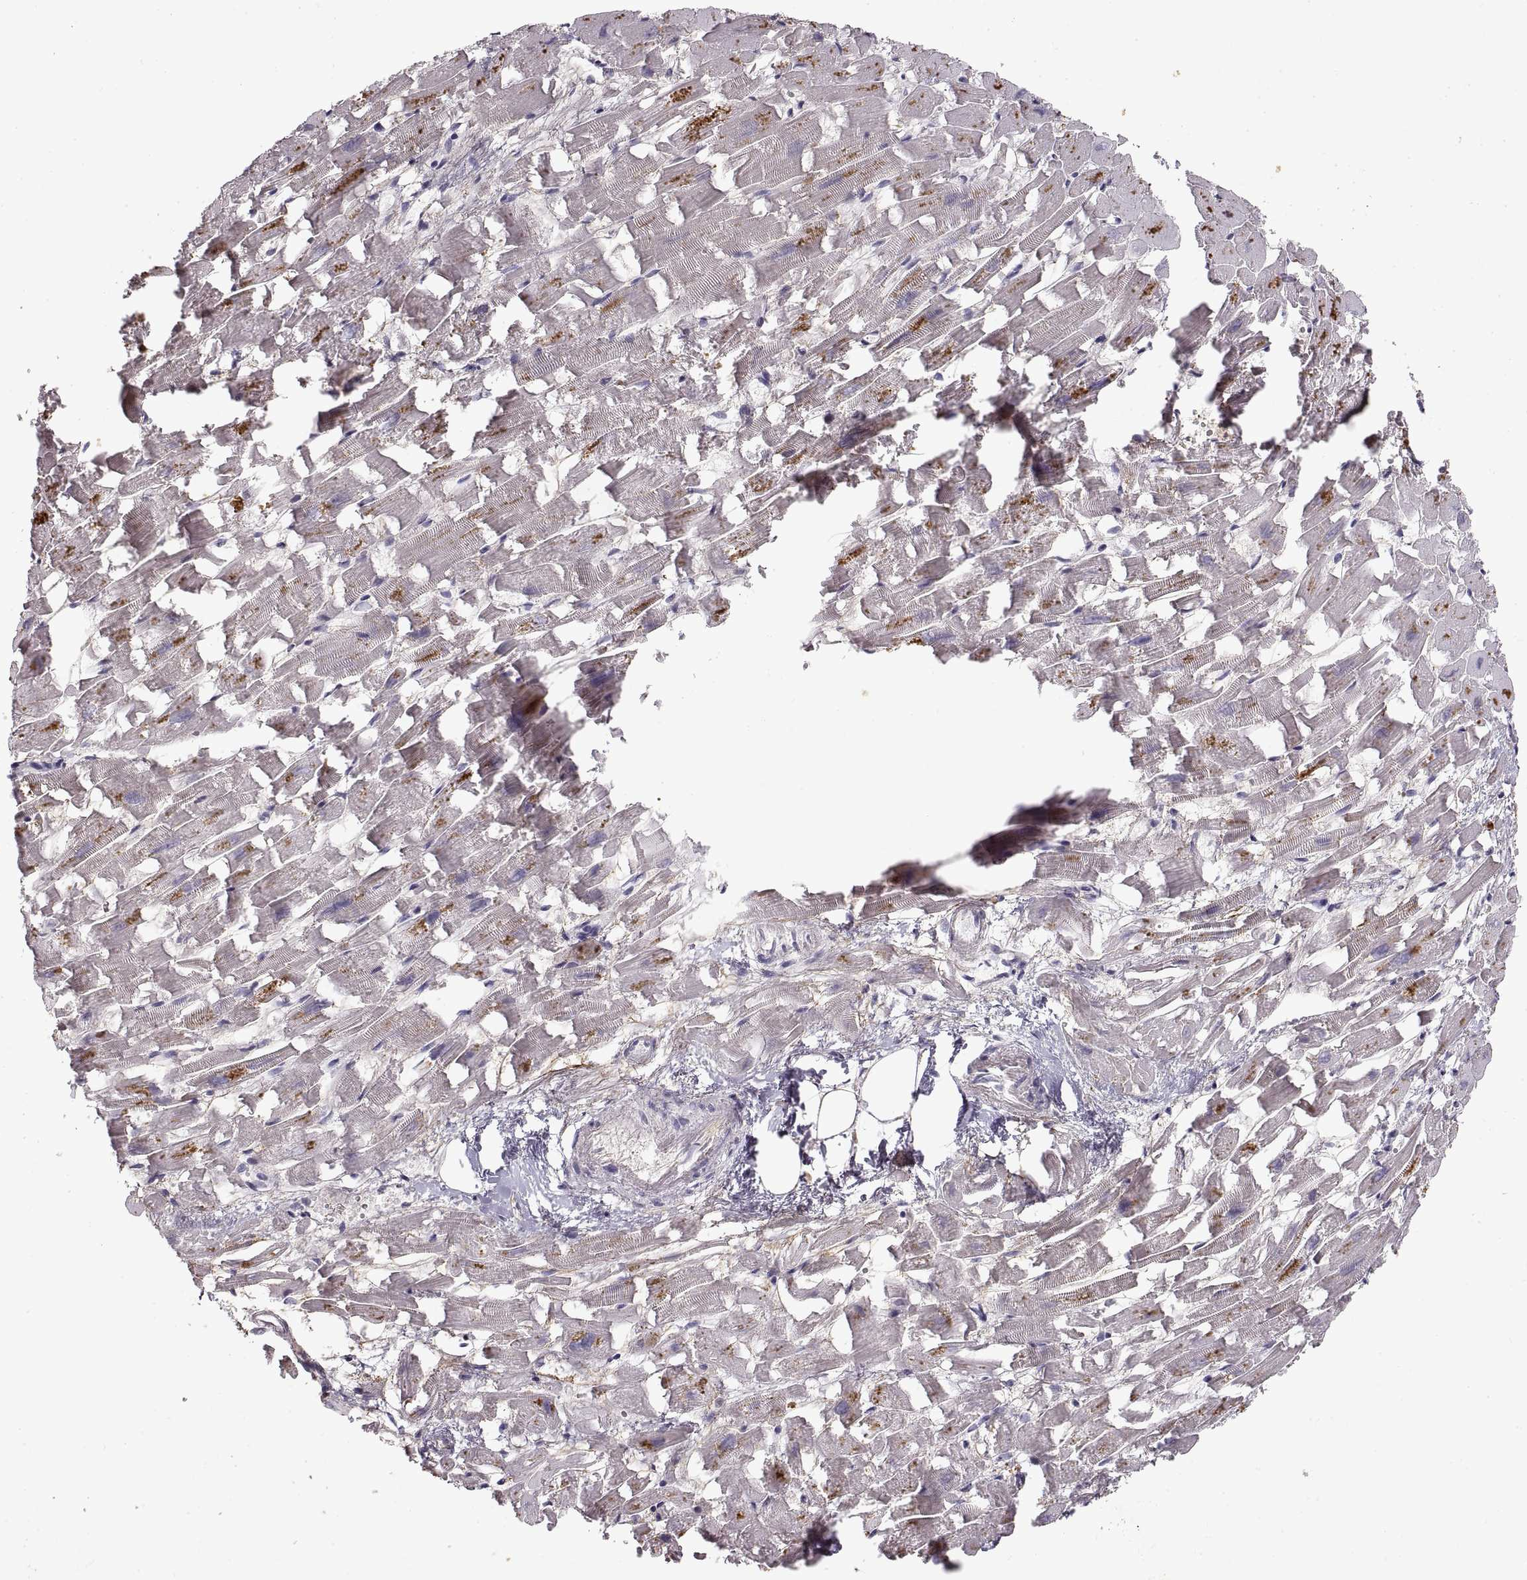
{"staining": {"intensity": "negative", "quantity": "none", "location": "none"}, "tissue": "heart muscle", "cell_type": "Cardiomyocytes", "image_type": "normal", "snomed": [{"axis": "morphology", "description": "Normal tissue, NOS"}, {"axis": "topography", "description": "Heart"}], "caption": "A photomicrograph of heart muscle stained for a protein displays no brown staining in cardiomyocytes. (DAB immunohistochemistry, high magnification).", "gene": "ADAM11", "patient": {"sex": "female", "age": 64}}